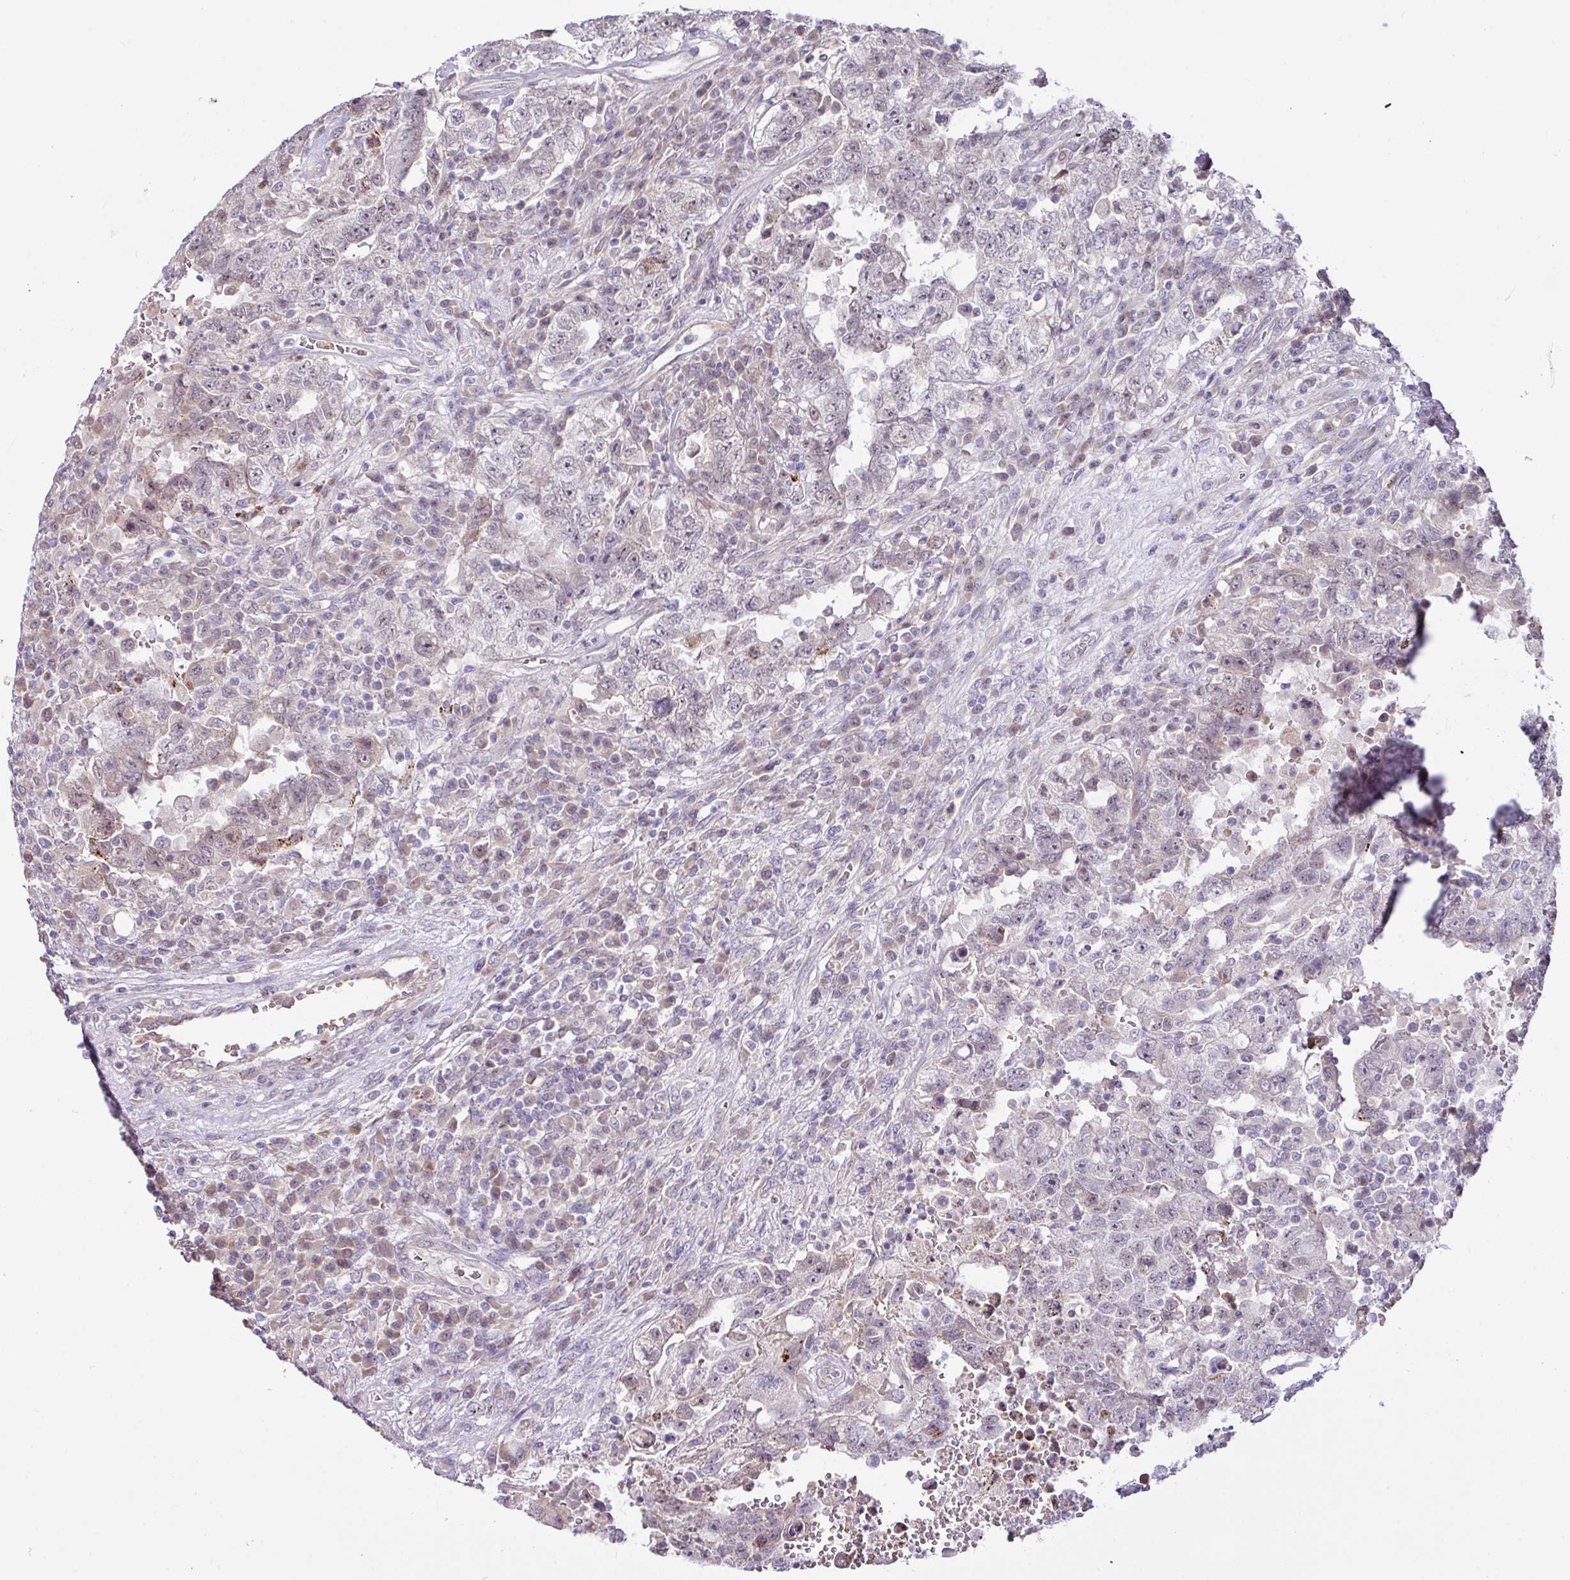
{"staining": {"intensity": "negative", "quantity": "none", "location": "none"}, "tissue": "testis cancer", "cell_type": "Tumor cells", "image_type": "cancer", "snomed": [{"axis": "morphology", "description": "Carcinoma, Embryonal, NOS"}, {"axis": "topography", "description": "Testis"}], "caption": "IHC photomicrograph of neoplastic tissue: human testis cancer (embryonal carcinoma) stained with DAB (3,3'-diaminobenzidine) reveals no significant protein expression in tumor cells.", "gene": "PARP2", "patient": {"sex": "male", "age": 26}}